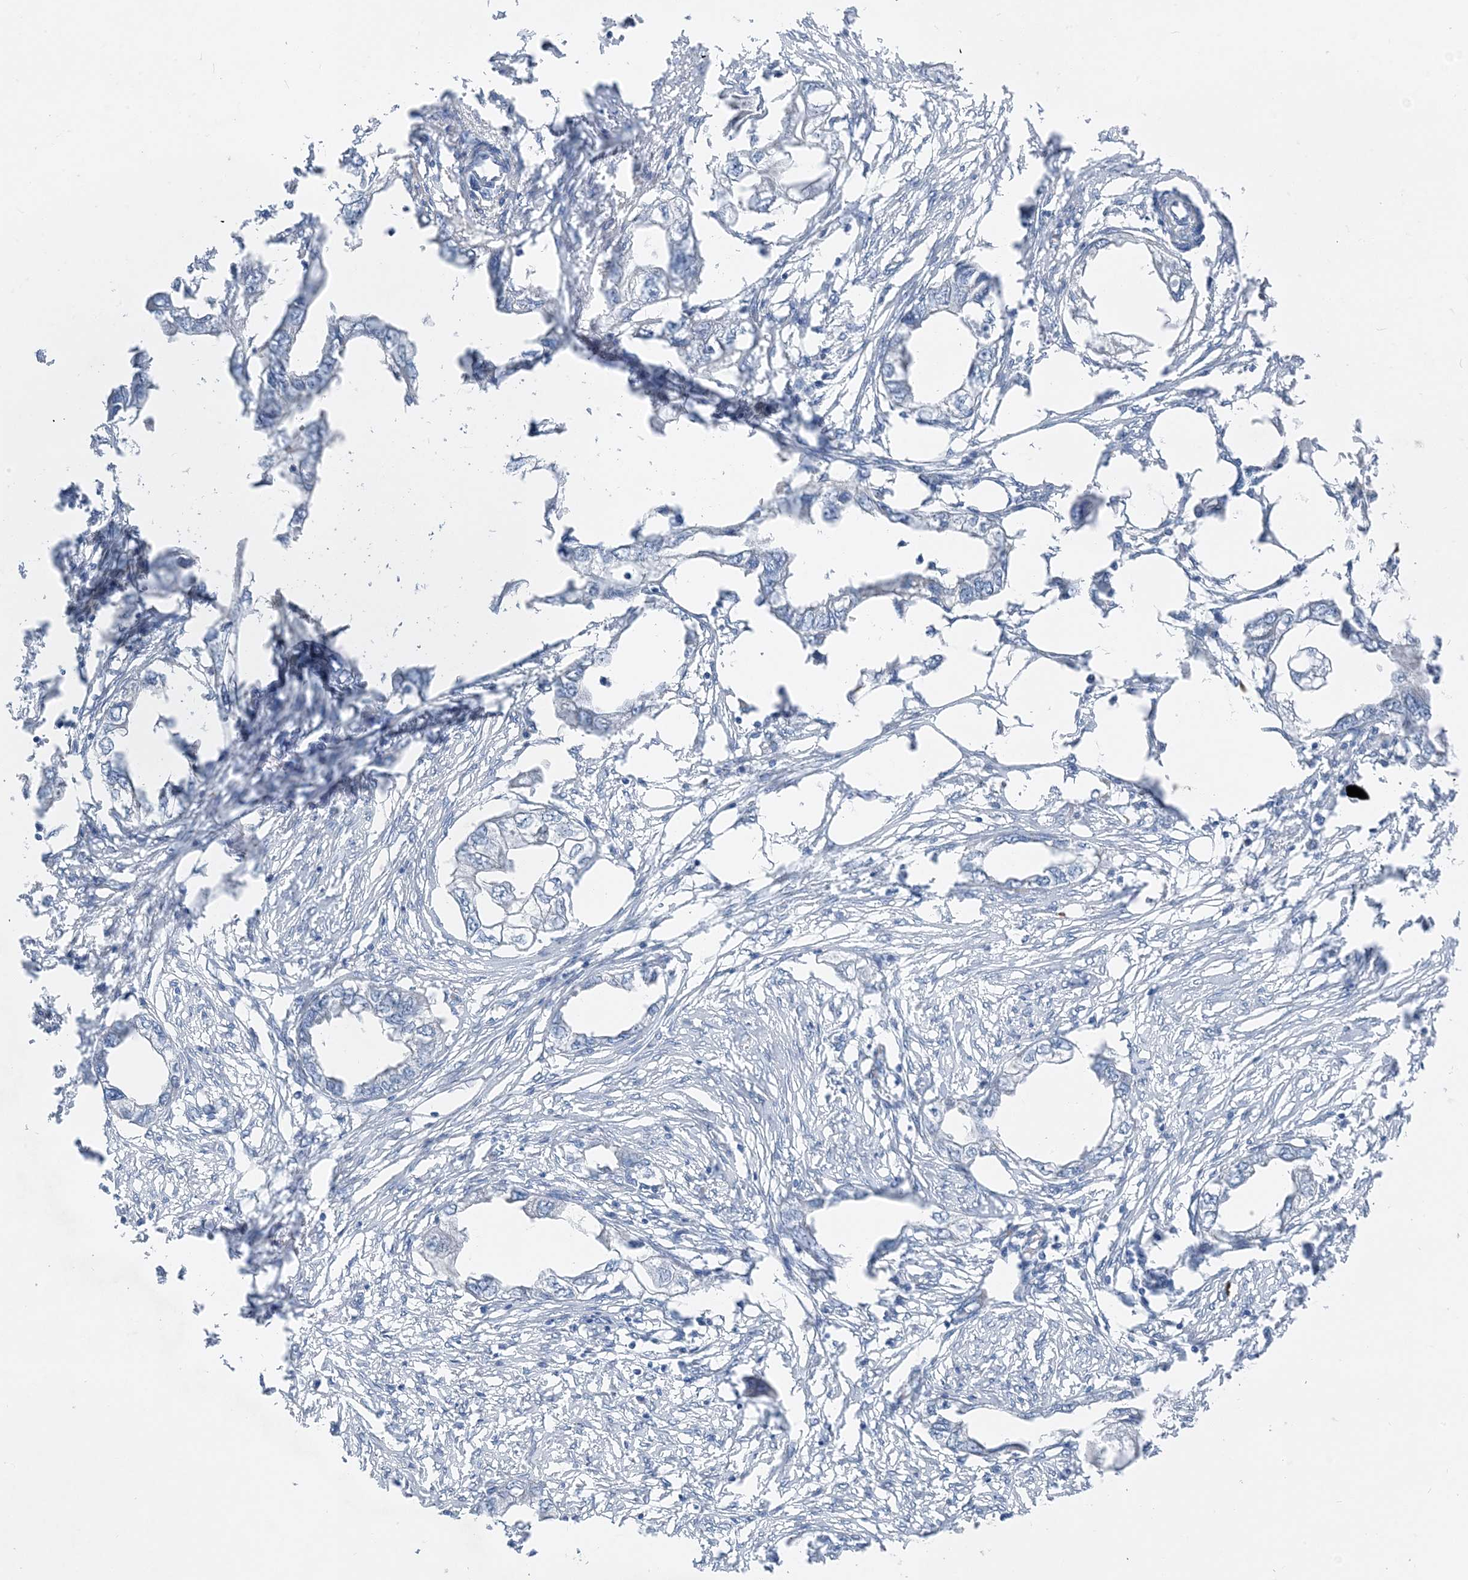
{"staining": {"intensity": "negative", "quantity": "none", "location": "none"}, "tissue": "endometrial cancer", "cell_type": "Tumor cells", "image_type": "cancer", "snomed": [{"axis": "morphology", "description": "Adenocarcinoma, NOS"}, {"axis": "morphology", "description": "Adenocarcinoma, metastatic, NOS"}, {"axis": "topography", "description": "Adipose tissue"}, {"axis": "topography", "description": "Endometrium"}], "caption": "High magnification brightfield microscopy of endometrial cancer stained with DAB (brown) and counterstained with hematoxylin (blue): tumor cells show no significant staining.", "gene": "DHX30", "patient": {"sex": "female", "age": 67}}